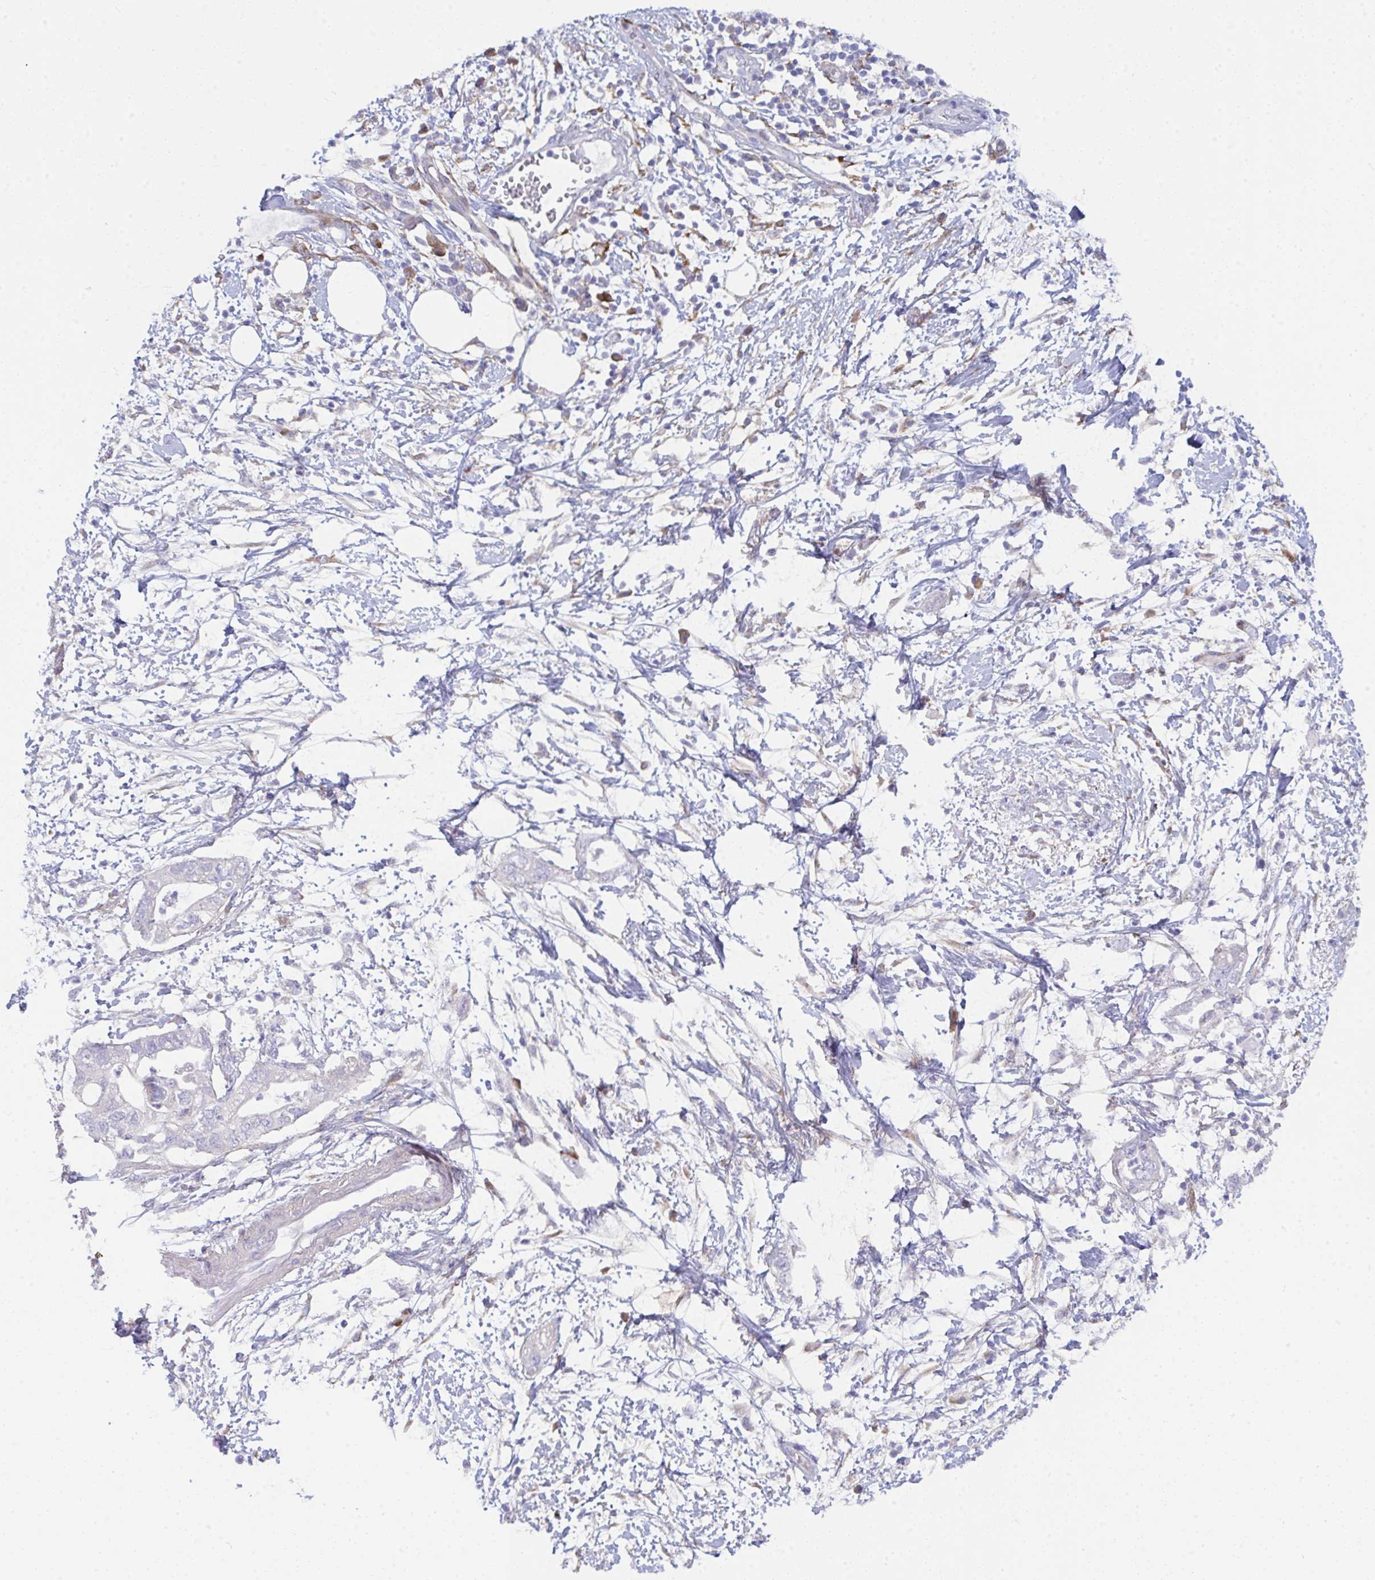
{"staining": {"intensity": "negative", "quantity": "none", "location": "none"}, "tissue": "pancreatic cancer", "cell_type": "Tumor cells", "image_type": "cancer", "snomed": [{"axis": "morphology", "description": "Adenocarcinoma, NOS"}, {"axis": "topography", "description": "Pancreas"}], "caption": "An immunohistochemistry (IHC) histopathology image of adenocarcinoma (pancreatic) is shown. There is no staining in tumor cells of adenocarcinoma (pancreatic).", "gene": "GAB1", "patient": {"sex": "female", "age": 72}}